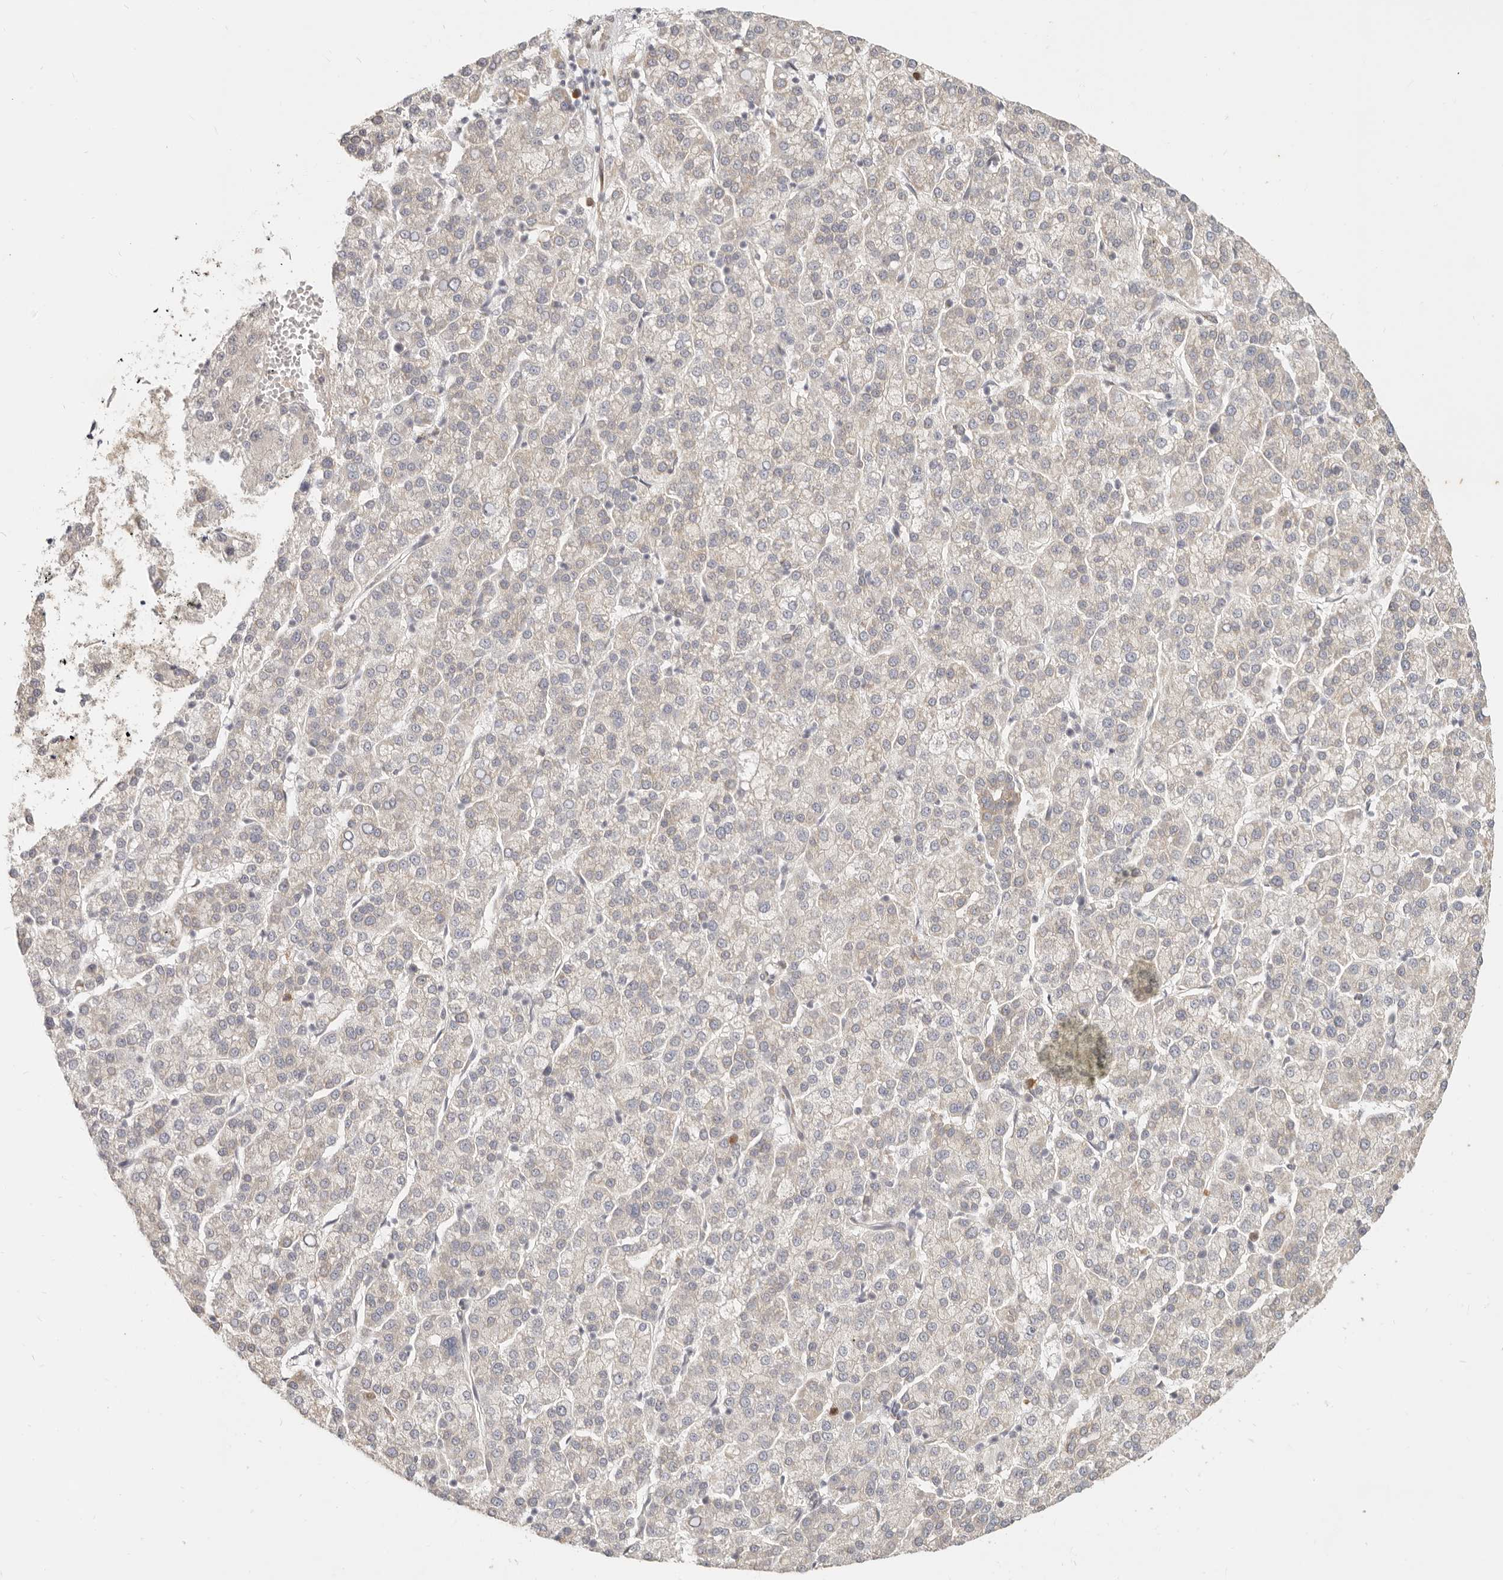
{"staining": {"intensity": "negative", "quantity": "none", "location": "none"}, "tissue": "liver cancer", "cell_type": "Tumor cells", "image_type": "cancer", "snomed": [{"axis": "morphology", "description": "Carcinoma, Hepatocellular, NOS"}, {"axis": "topography", "description": "Liver"}], "caption": "Liver cancer (hepatocellular carcinoma) was stained to show a protein in brown. There is no significant positivity in tumor cells.", "gene": "PABPC4", "patient": {"sex": "female", "age": 58}}